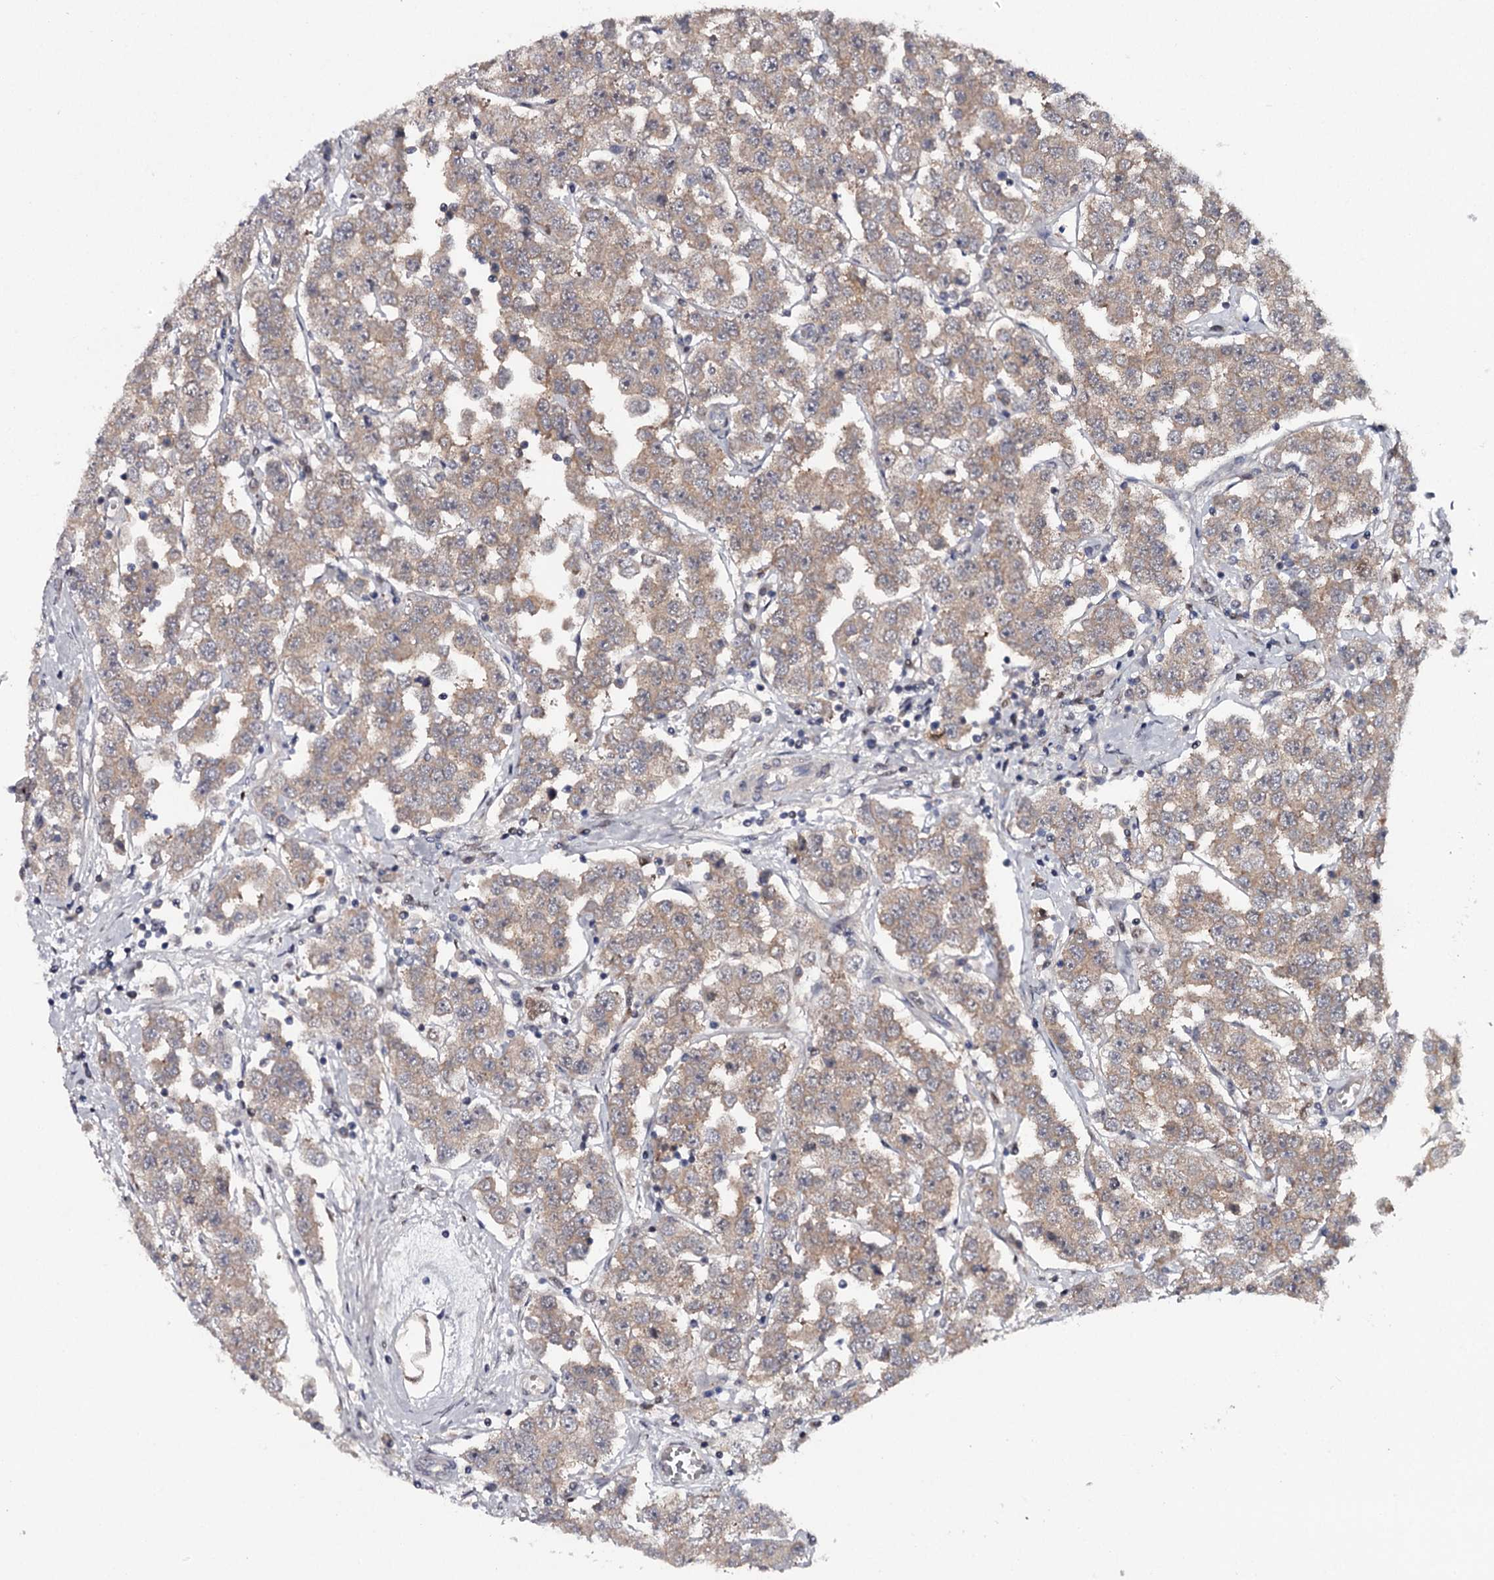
{"staining": {"intensity": "weak", "quantity": "<25%", "location": "cytoplasmic/membranous"}, "tissue": "testis cancer", "cell_type": "Tumor cells", "image_type": "cancer", "snomed": [{"axis": "morphology", "description": "Seminoma, NOS"}, {"axis": "topography", "description": "Testis"}], "caption": "Immunohistochemical staining of human testis cancer (seminoma) shows no significant positivity in tumor cells.", "gene": "GTSF1", "patient": {"sex": "male", "age": 28}}